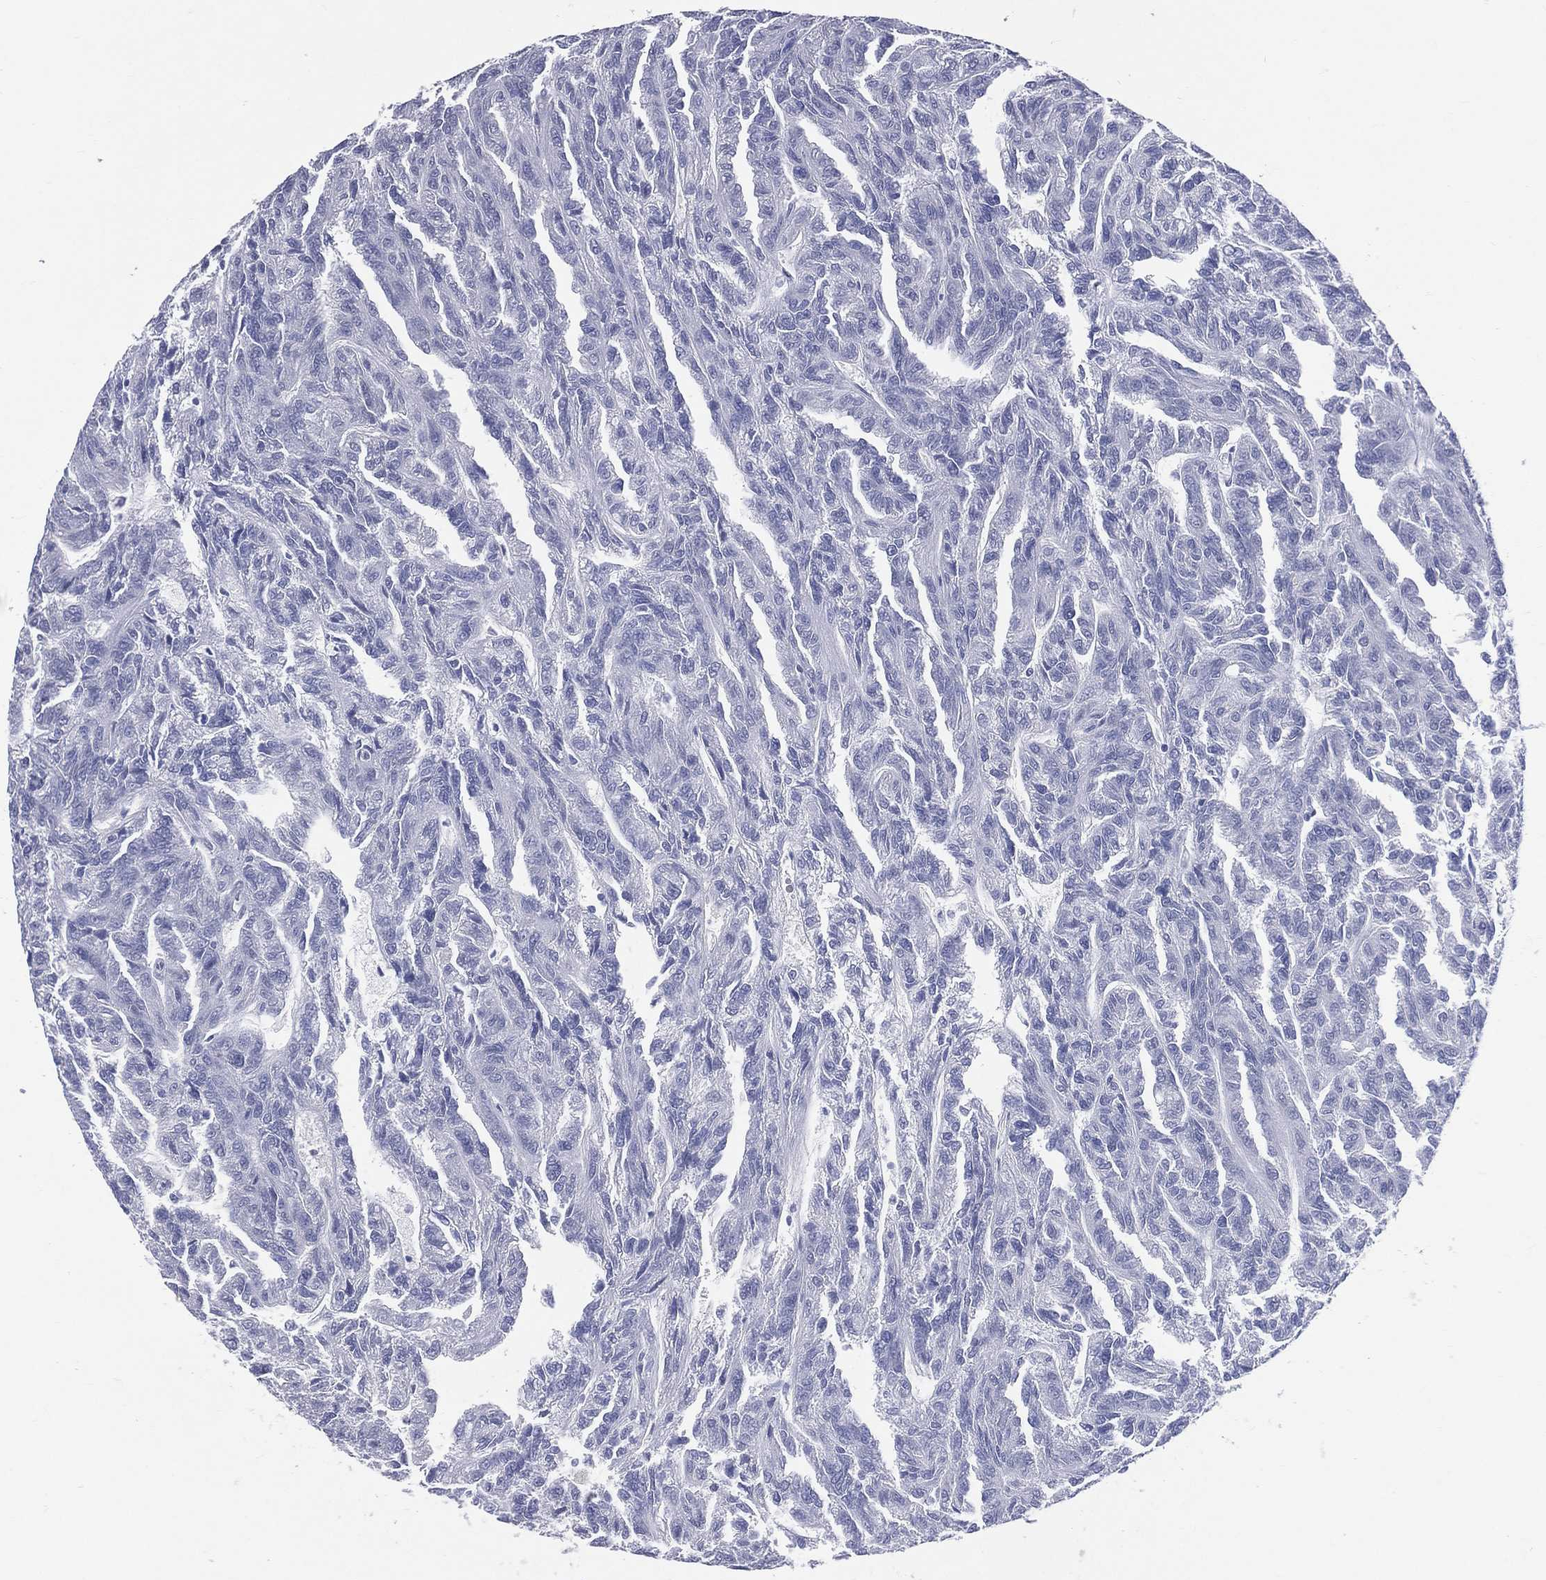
{"staining": {"intensity": "negative", "quantity": "none", "location": "none"}, "tissue": "renal cancer", "cell_type": "Tumor cells", "image_type": "cancer", "snomed": [{"axis": "morphology", "description": "Adenocarcinoma, NOS"}, {"axis": "topography", "description": "Kidney"}], "caption": "The immunohistochemistry (IHC) micrograph has no significant expression in tumor cells of renal adenocarcinoma tissue.", "gene": "MLLT10", "patient": {"sex": "male", "age": 79}}